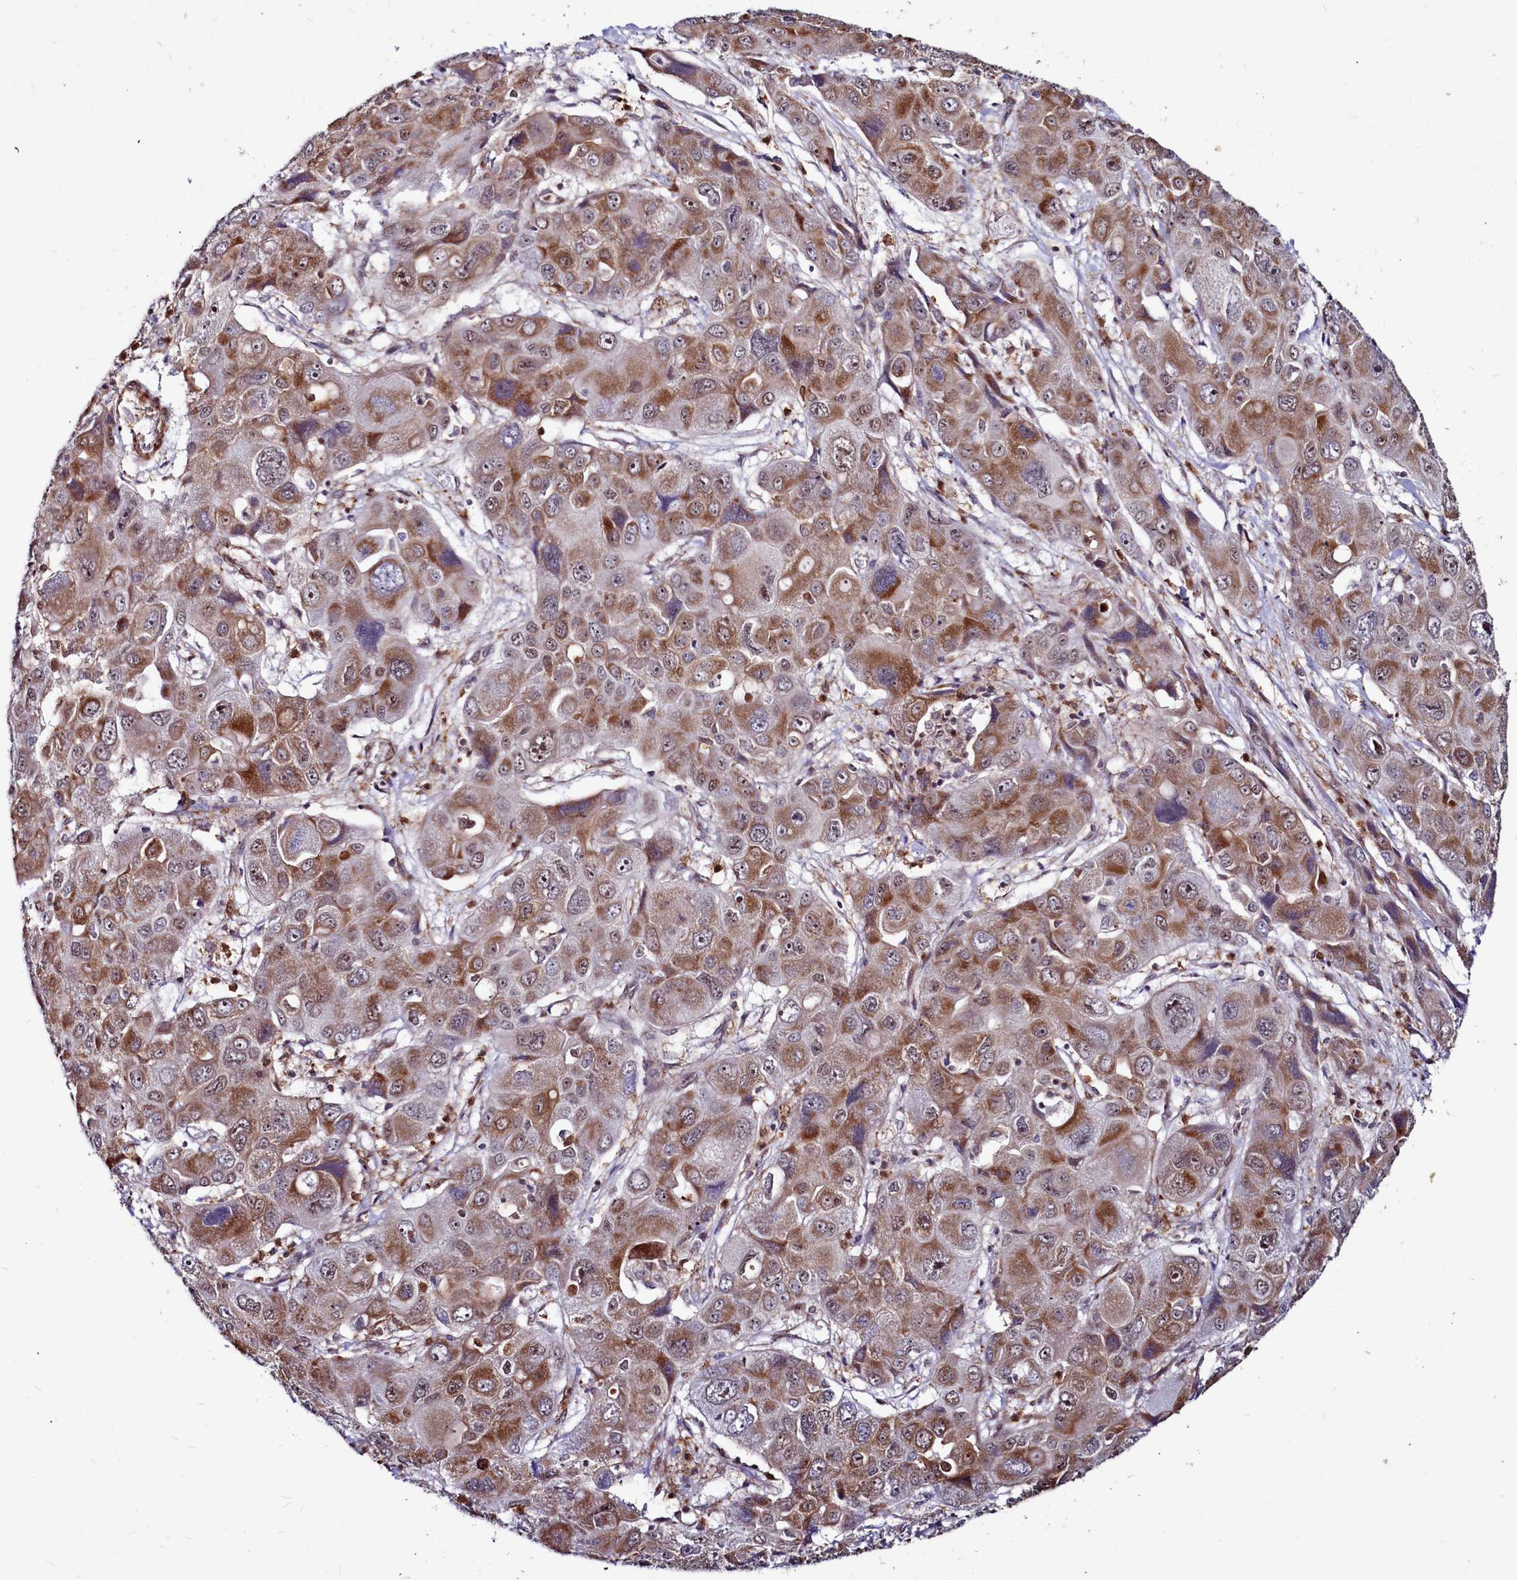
{"staining": {"intensity": "moderate", "quantity": ">75%", "location": "cytoplasmic/membranous,nuclear"}, "tissue": "liver cancer", "cell_type": "Tumor cells", "image_type": "cancer", "snomed": [{"axis": "morphology", "description": "Cholangiocarcinoma"}, {"axis": "topography", "description": "Liver"}], "caption": "This is an image of immunohistochemistry (IHC) staining of liver cancer, which shows moderate positivity in the cytoplasmic/membranous and nuclear of tumor cells.", "gene": "CLK3", "patient": {"sex": "male", "age": 67}}